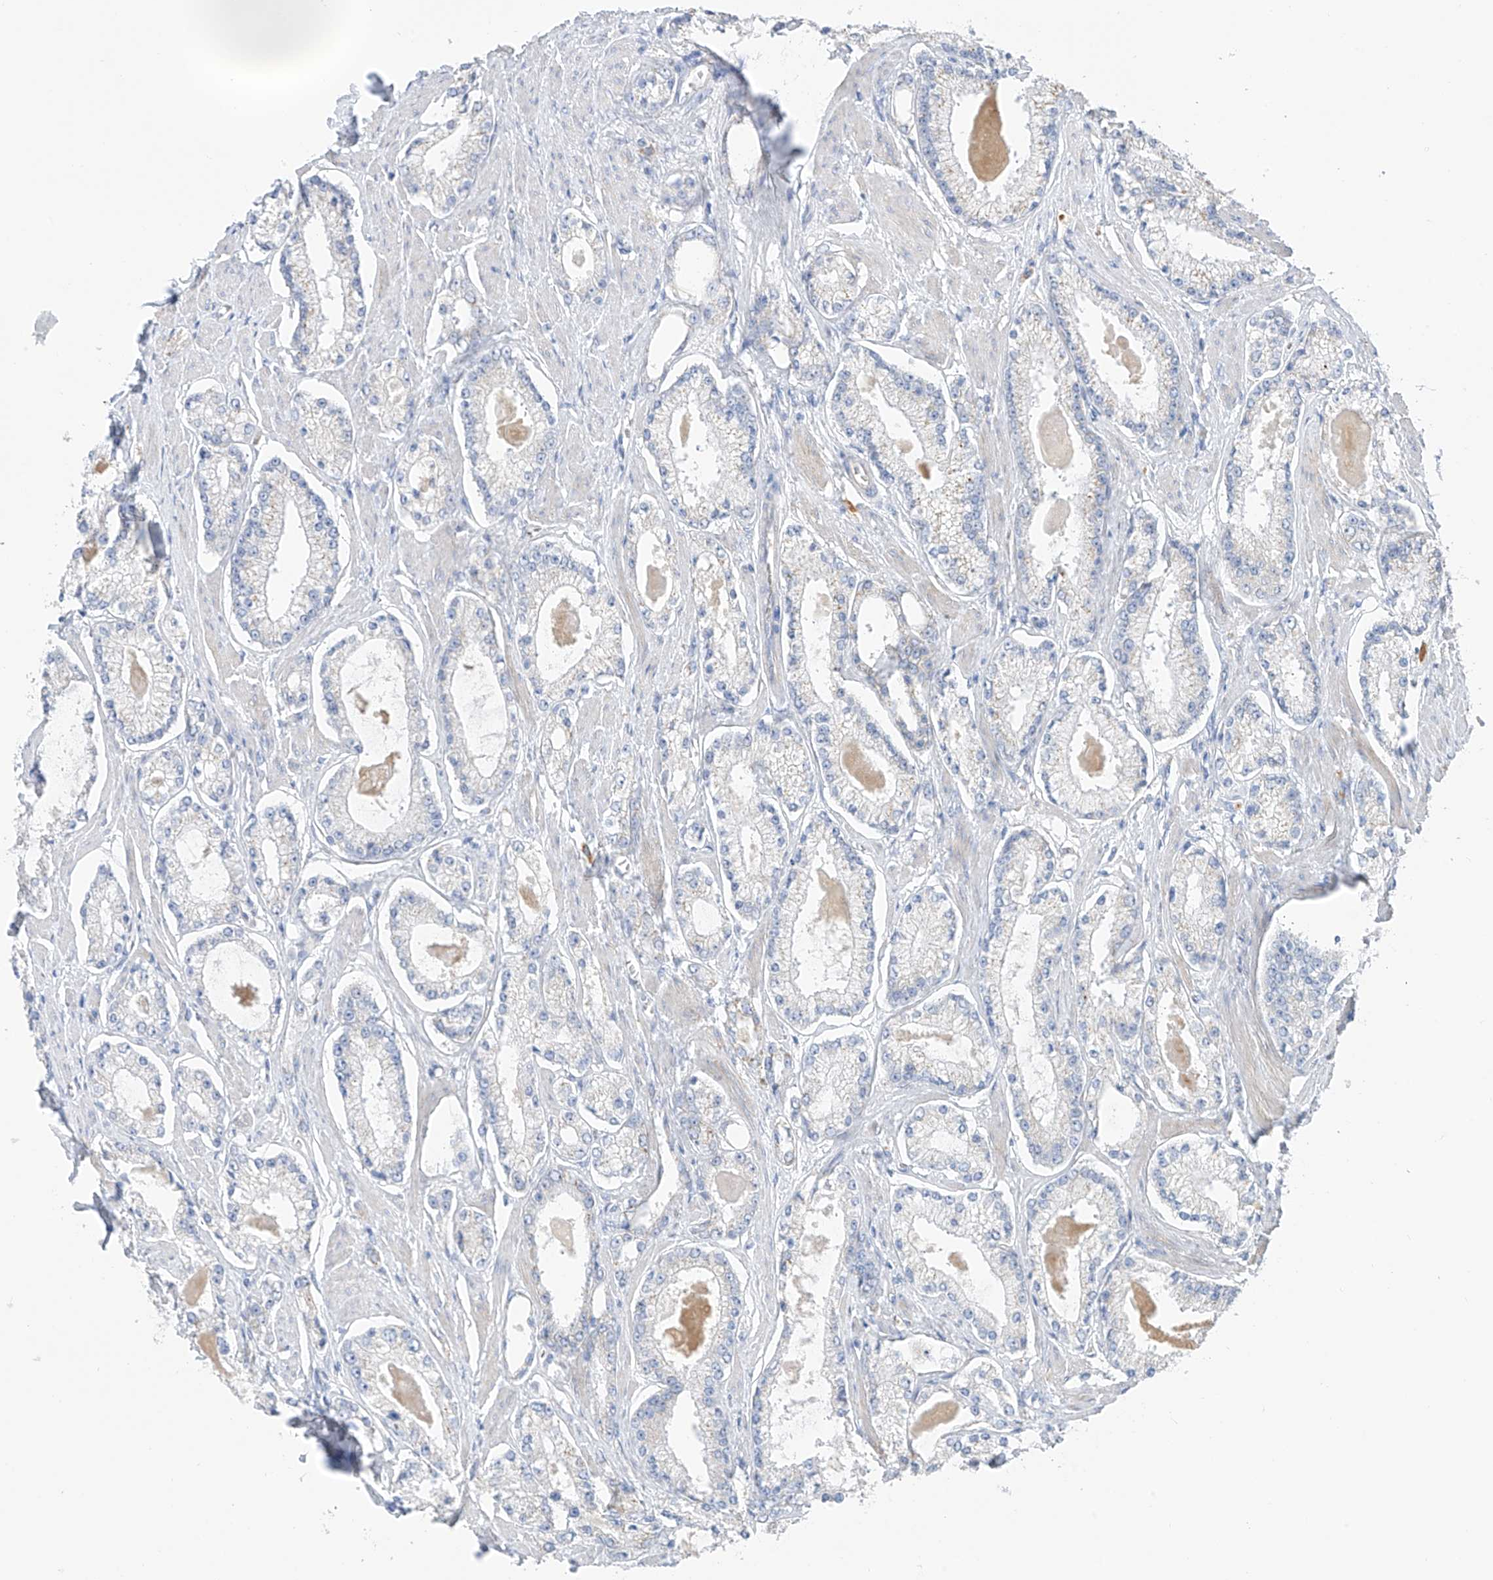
{"staining": {"intensity": "negative", "quantity": "none", "location": "none"}, "tissue": "prostate cancer", "cell_type": "Tumor cells", "image_type": "cancer", "snomed": [{"axis": "morphology", "description": "Adenocarcinoma, Low grade"}, {"axis": "topography", "description": "Prostate"}], "caption": "Tumor cells are negative for protein expression in human prostate low-grade adenocarcinoma. (DAB IHC, high magnification).", "gene": "ITGA9", "patient": {"sex": "male", "age": 54}}